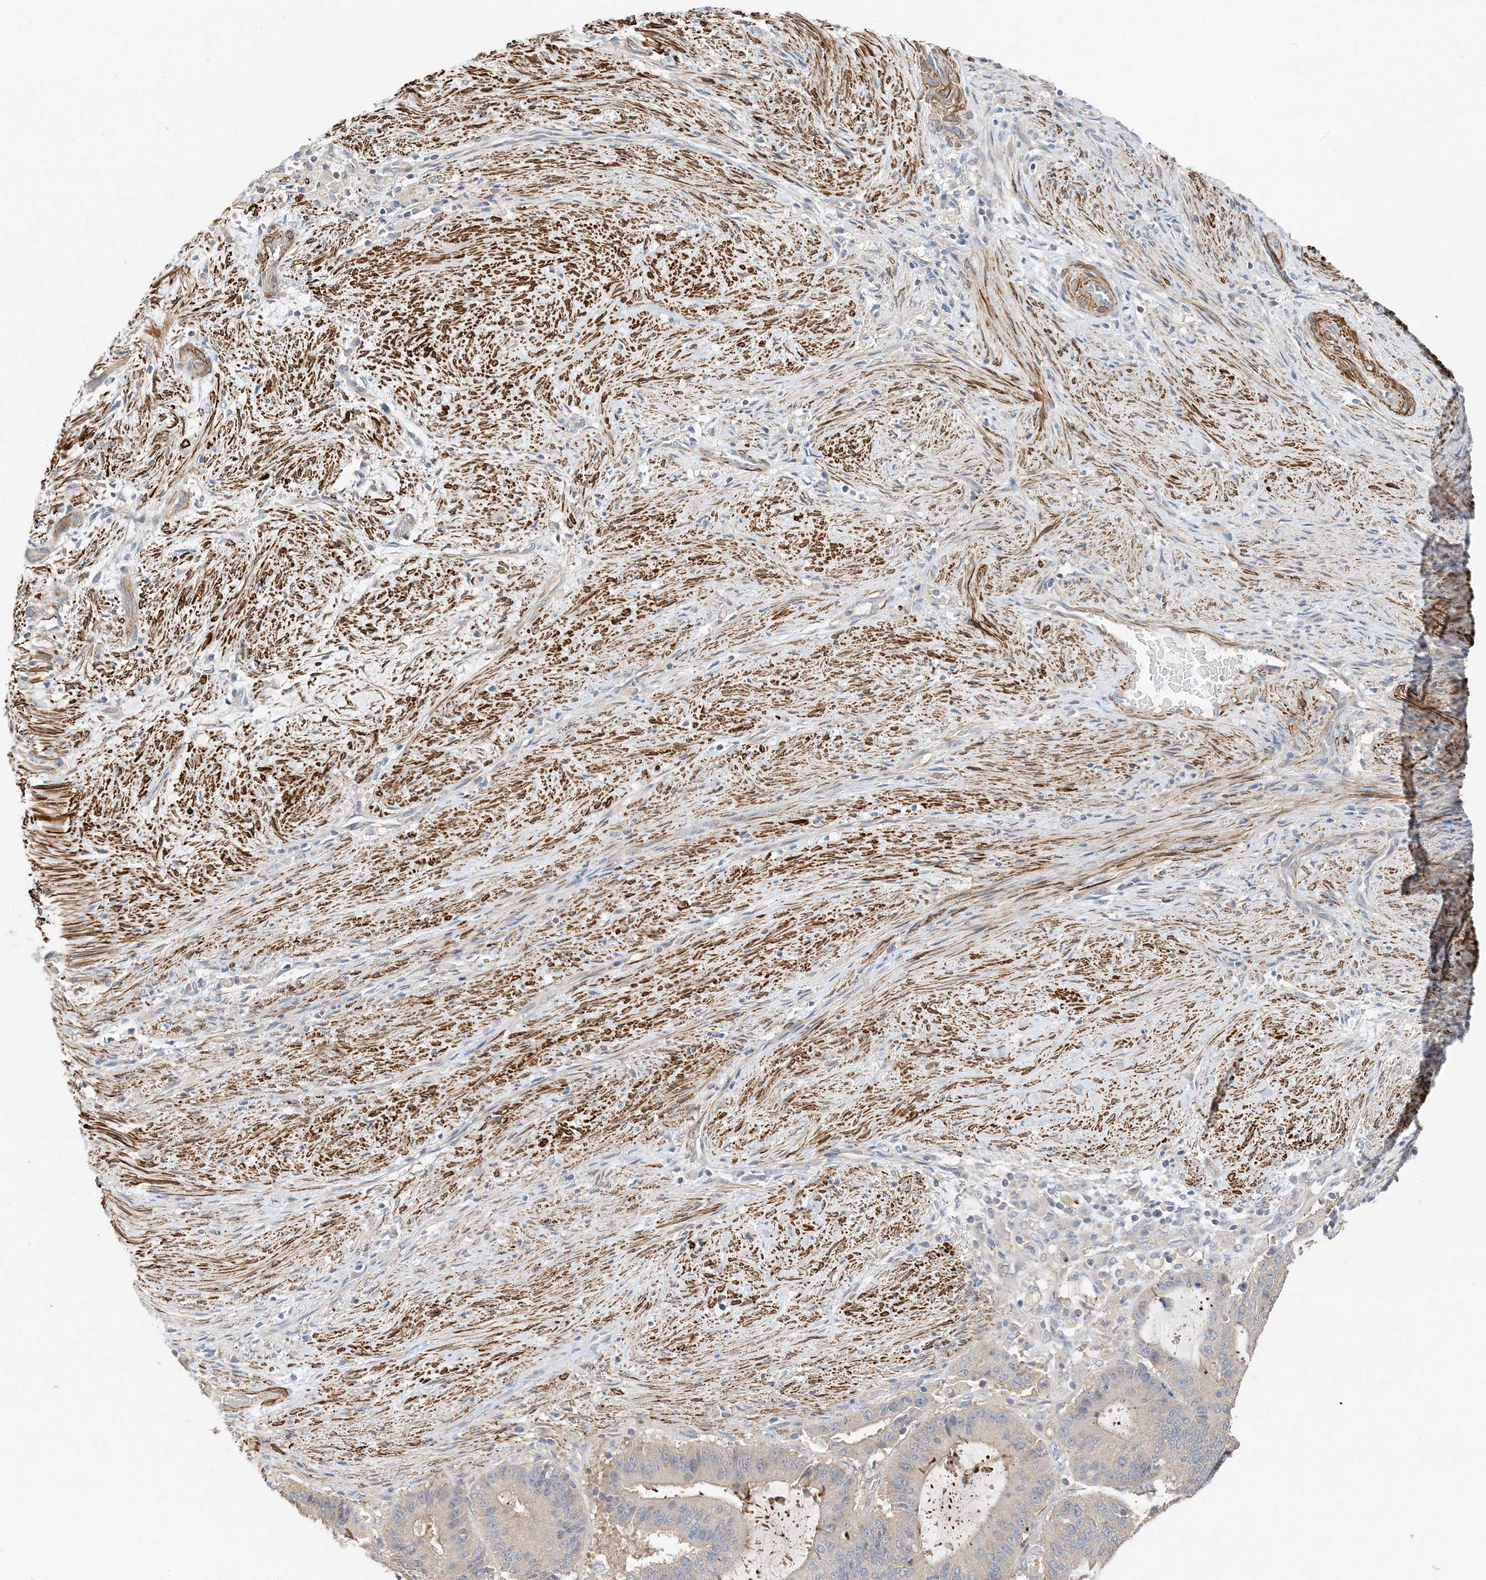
{"staining": {"intensity": "moderate", "quantity": "<25%", "location": "cytoplasmic/membranous"}, "tissue": "liver cancer", "cell_type": "Tumor cells", "image_type": "cancer", "snomed": [{"axis": "morphology", "description": "Normal tissue, NOS"}, {"axis": "morphology", "description": "Cholangiocarcinoma"}, {"axis": "topography", "description": "Liver"}, {"axis": "topography", "description": "Peripheral nerve tissue"}], "caption": "Tumor cells show moderate cytoplasmic/membranous expression in approximately <25% of cells in cholangiocarcinoma (liver).", "gene": "KIFBP", "patient": {"sex": "female", "age": 73}}